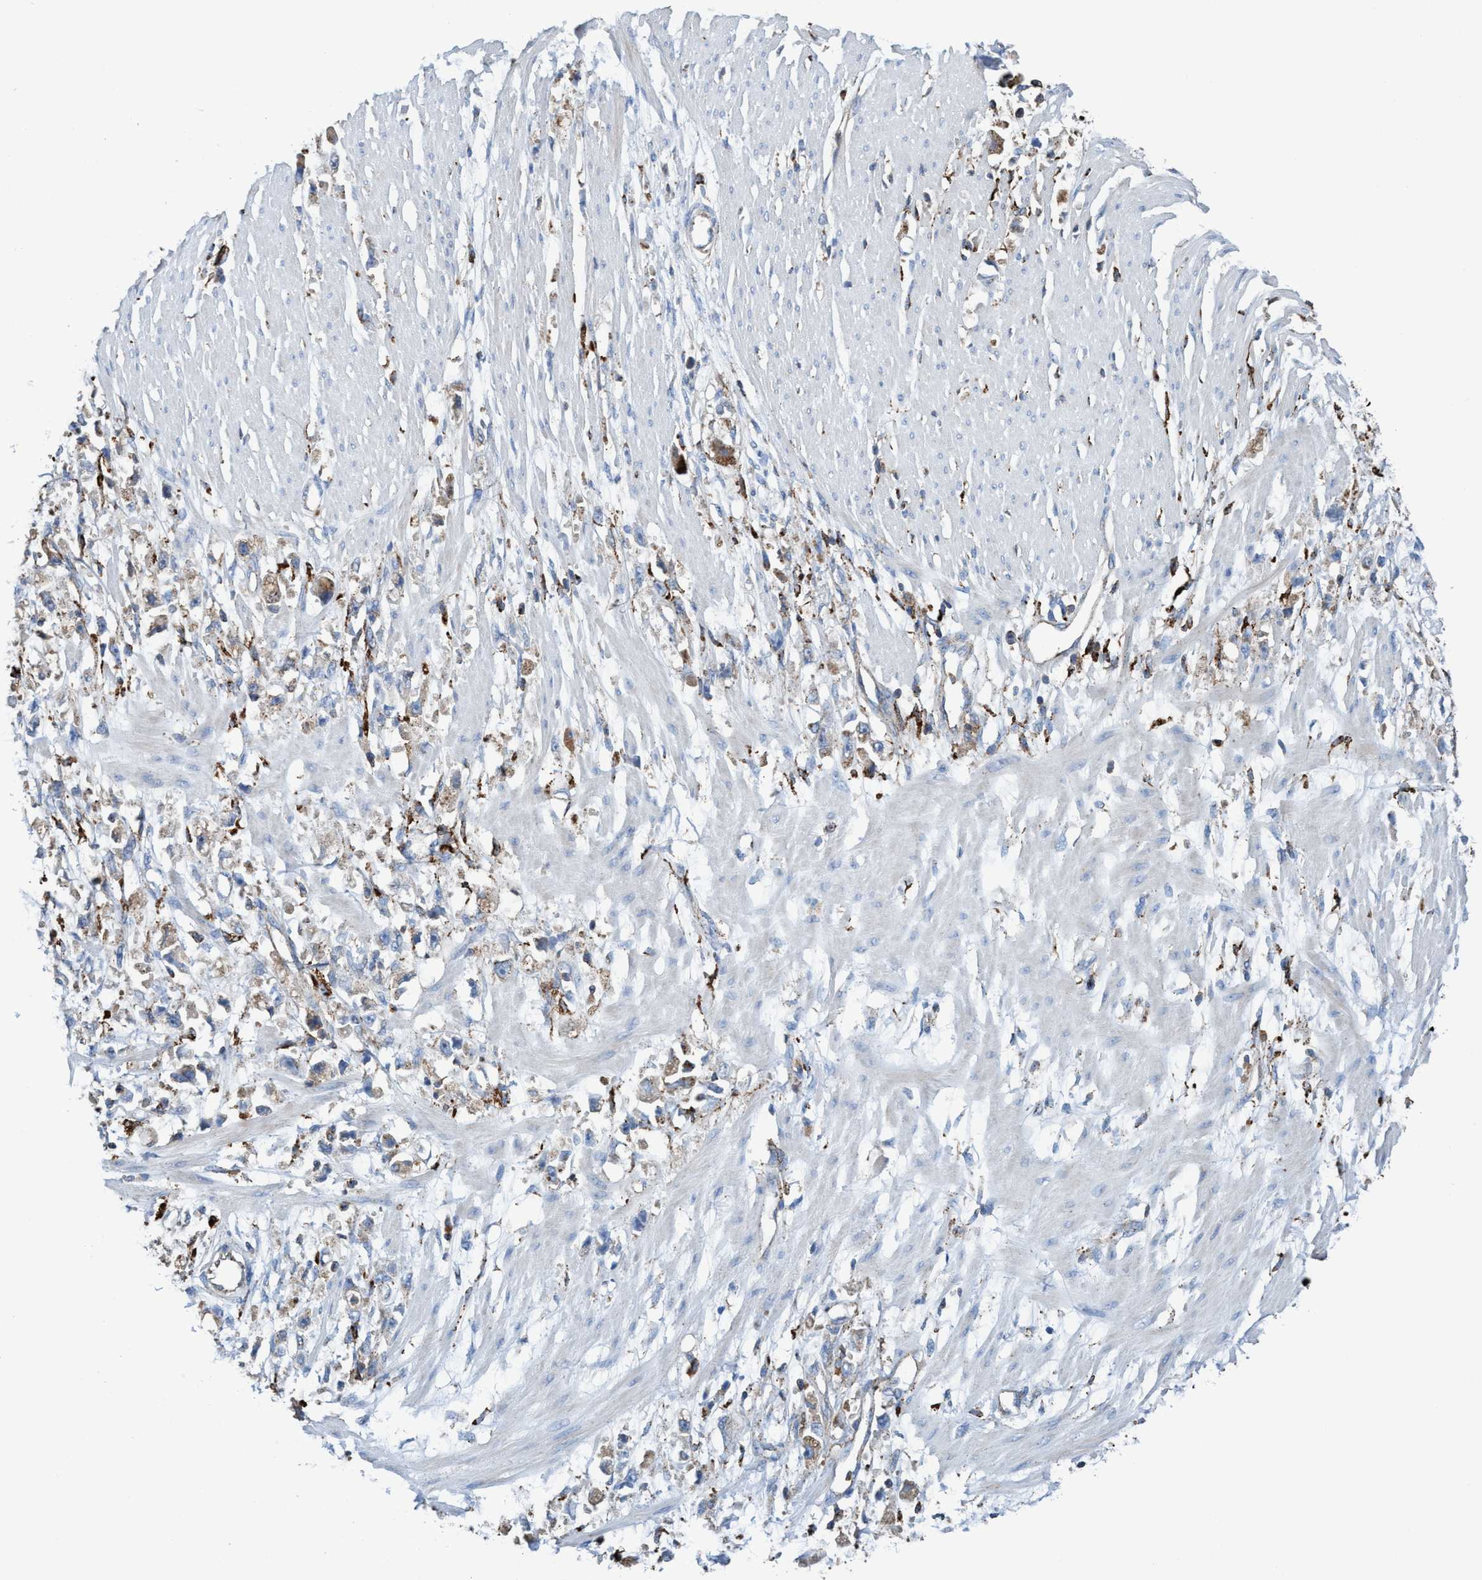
{"staining": {"intensity": "moderate", "quantity": "25%-75%", "location": "cytoplasmic/membranous"}, "tissue": "stomach cancer", "cell_type": "Tumor cells", "image_type": "cancer", "snomed": [{"axis": "morphology", "description": "Adenocarcinoma, NOS"}, {"axis": "topography", "description": "Stomach"}], "caption": "Tumor cells display medium levels of moderate cytoplasmic/membranous positivity in approximately 25%-75% of cells in adenocarcinoma (stomach).", "gene": "TRIM65", "patient": {"sex": "female", "age": 59}}